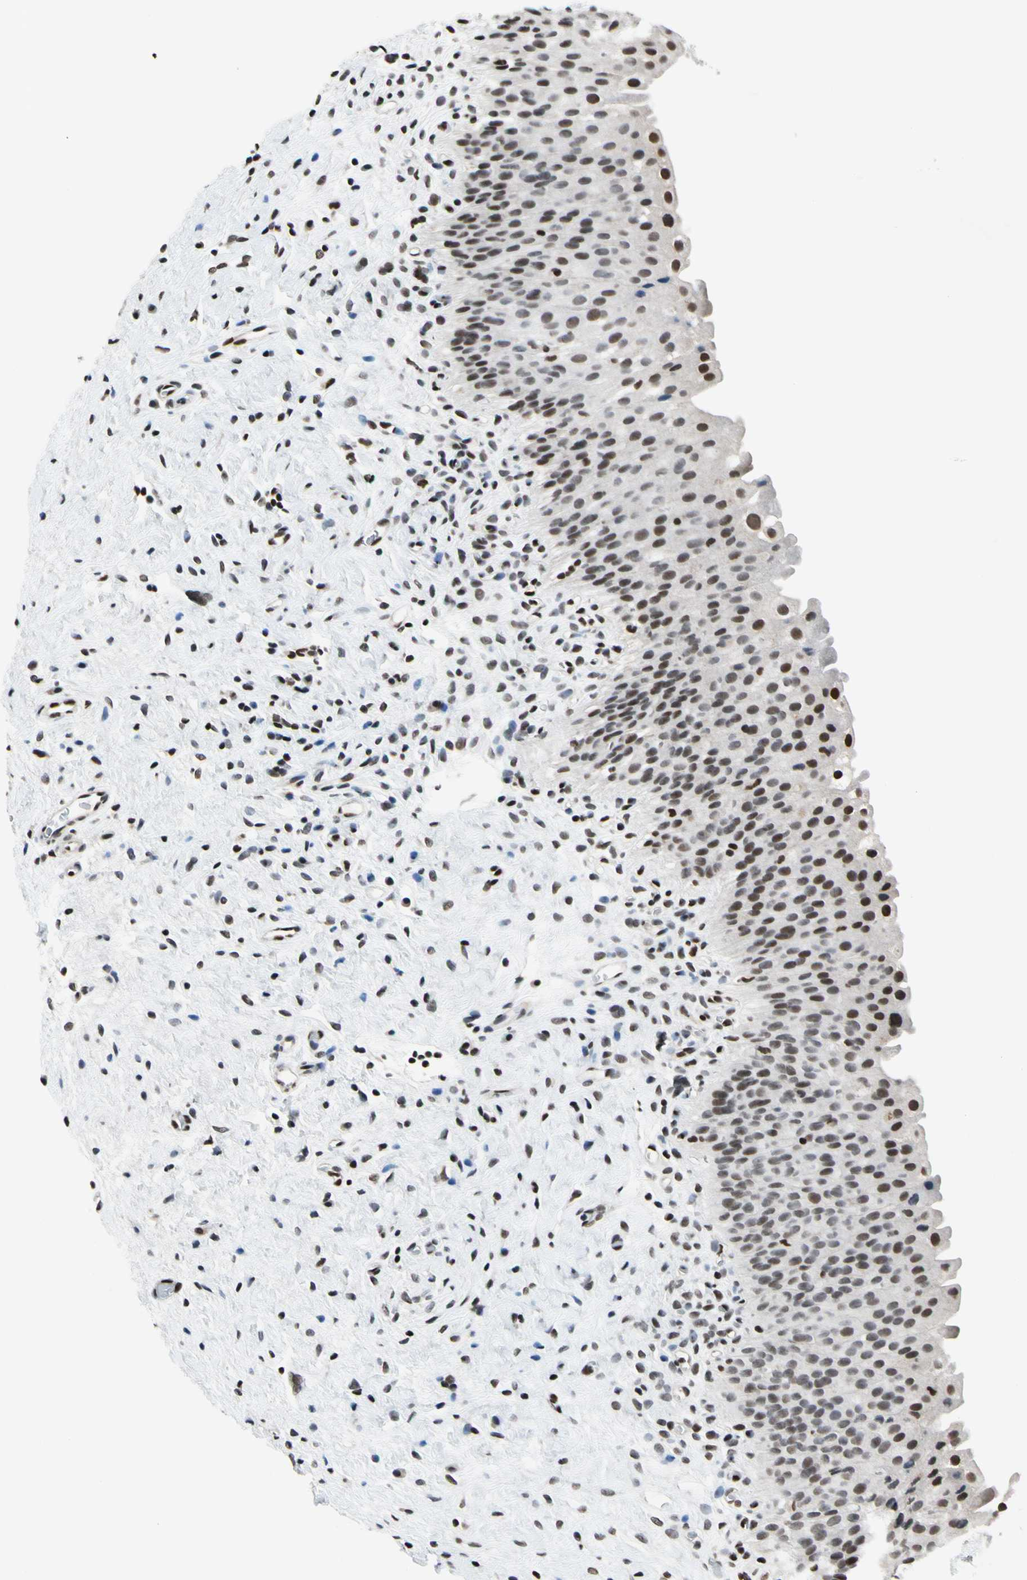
{"staining": {"intensity": "moderate", "quantity": ">75%", "location": "nuclear"}, "tissue": "urinary bladder", "cell_type": "Urothelial cells", "image_type": "normal", "snomed": [{"axis": "morphology", "description": "Normal tissue, NOS"}, {"axis": "morphology", "description": "Urothelial carcinoma, High grade"}, {"axis": "topography", "description": "Urinary bladder"}], "caption": "A brown stain highlights moderate nuclear staining of a protein in urothelial cells of normal urinary bladder.", "gene": "RECQL", "patient": {"sex": "male", "age": 46}}